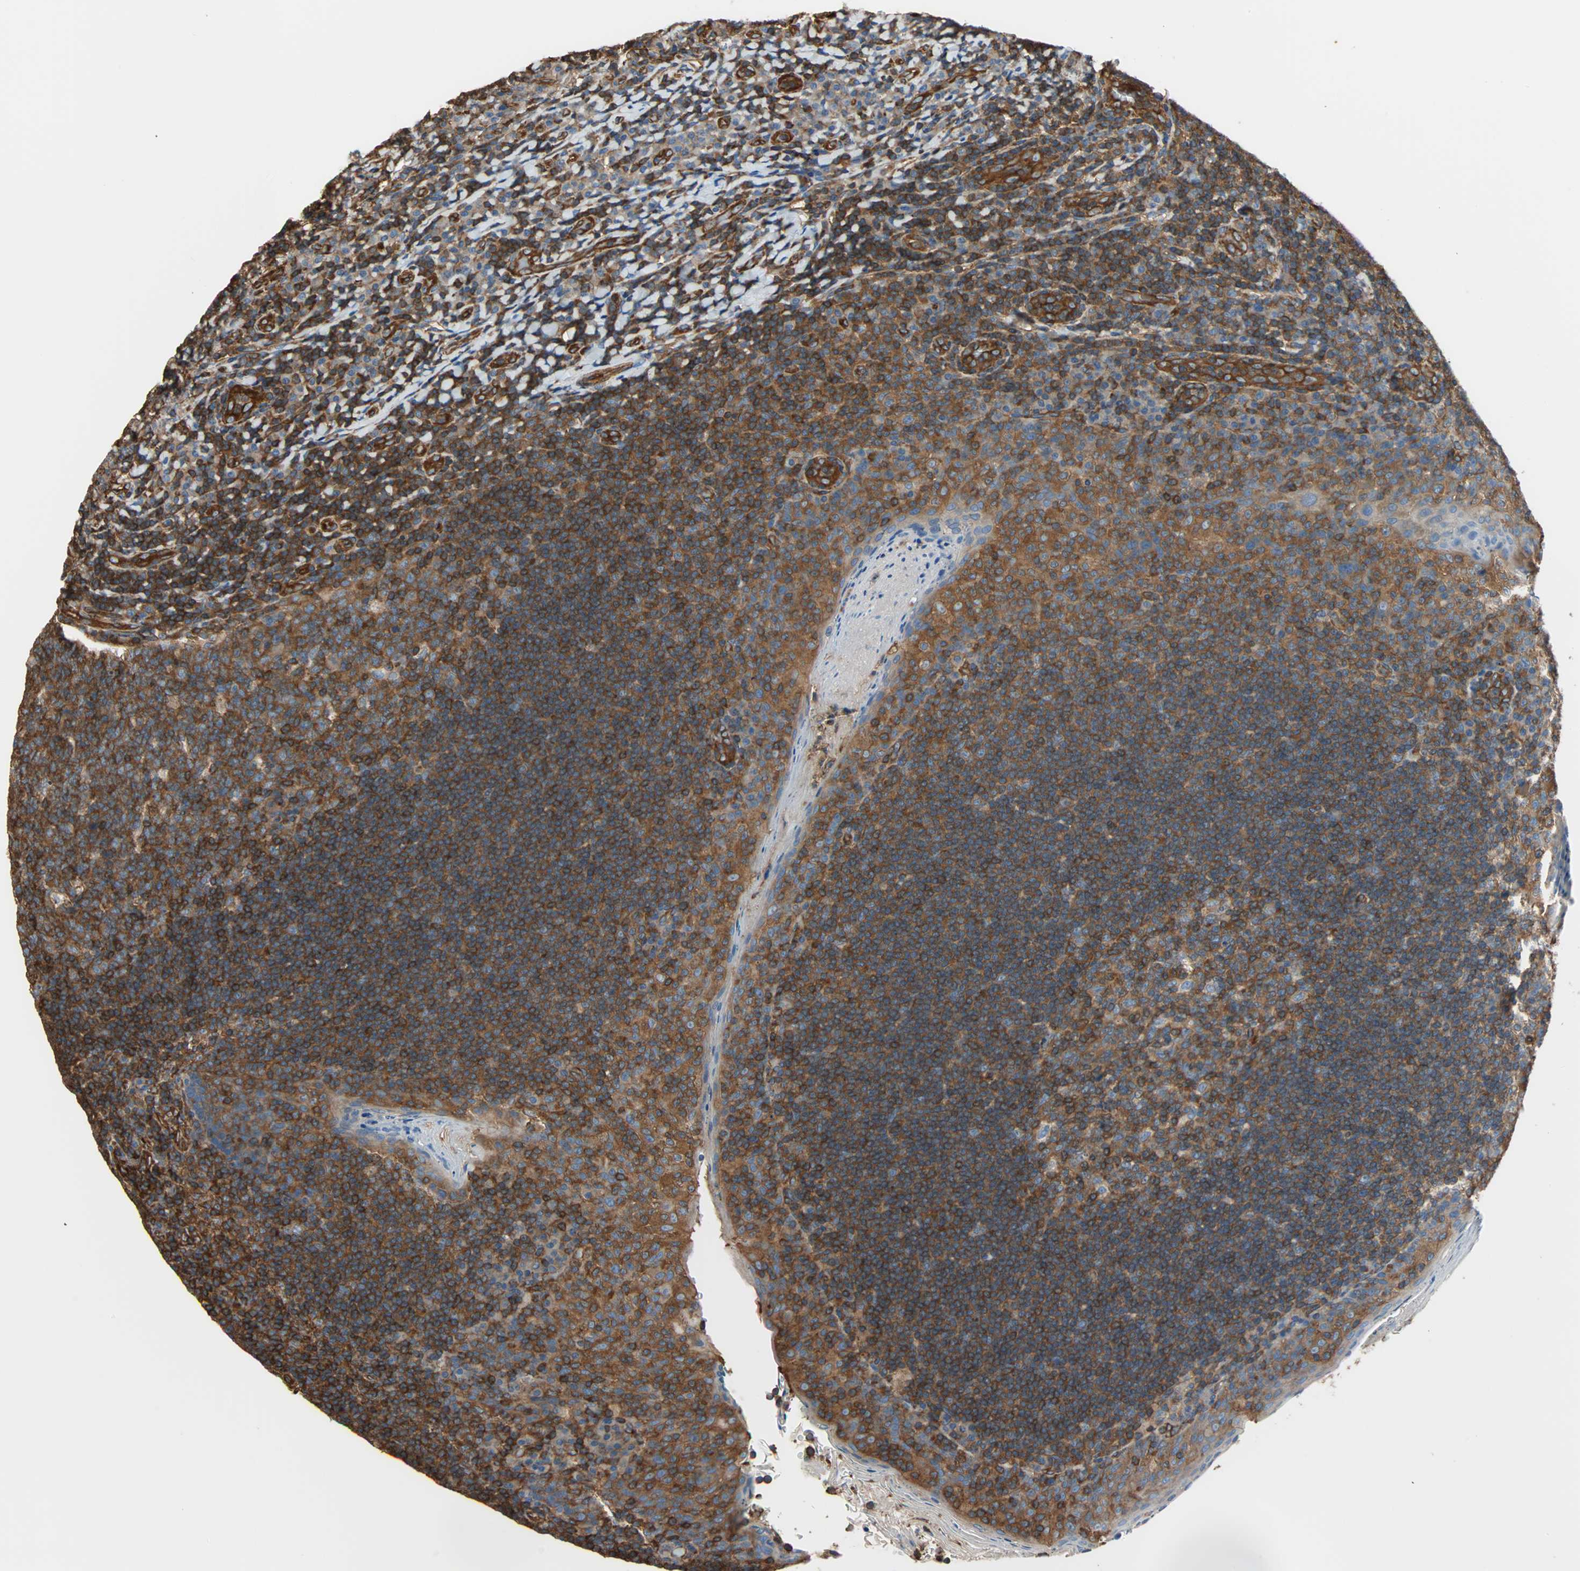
{"staining": {"intensity": "moderate", "quantity": ">75%", "location": "cytoplasmic/membranous"}, "tissue": "tonsil", "cell_type": "Germinal center cells", "image_type": "normal", "snomed": [{"axis": "morphology", "description": "Normal tissue, NOS"}, {"axis": "topography", "description": "Tonsil"}], "caption": "Immunohistochemical staining of benign tonsil shows medium levels of moderate cytoplasmic/membranous expression in about >75% of germinal center cells. The staining is performed using DAB (3,3'-diaminobenzidine) brown chromogen to label protein expression. The nuclei are counter-stained blue using hematoxylin.", "gene": "GALNT10", "patient": {"sex": "male", "age": 17}}